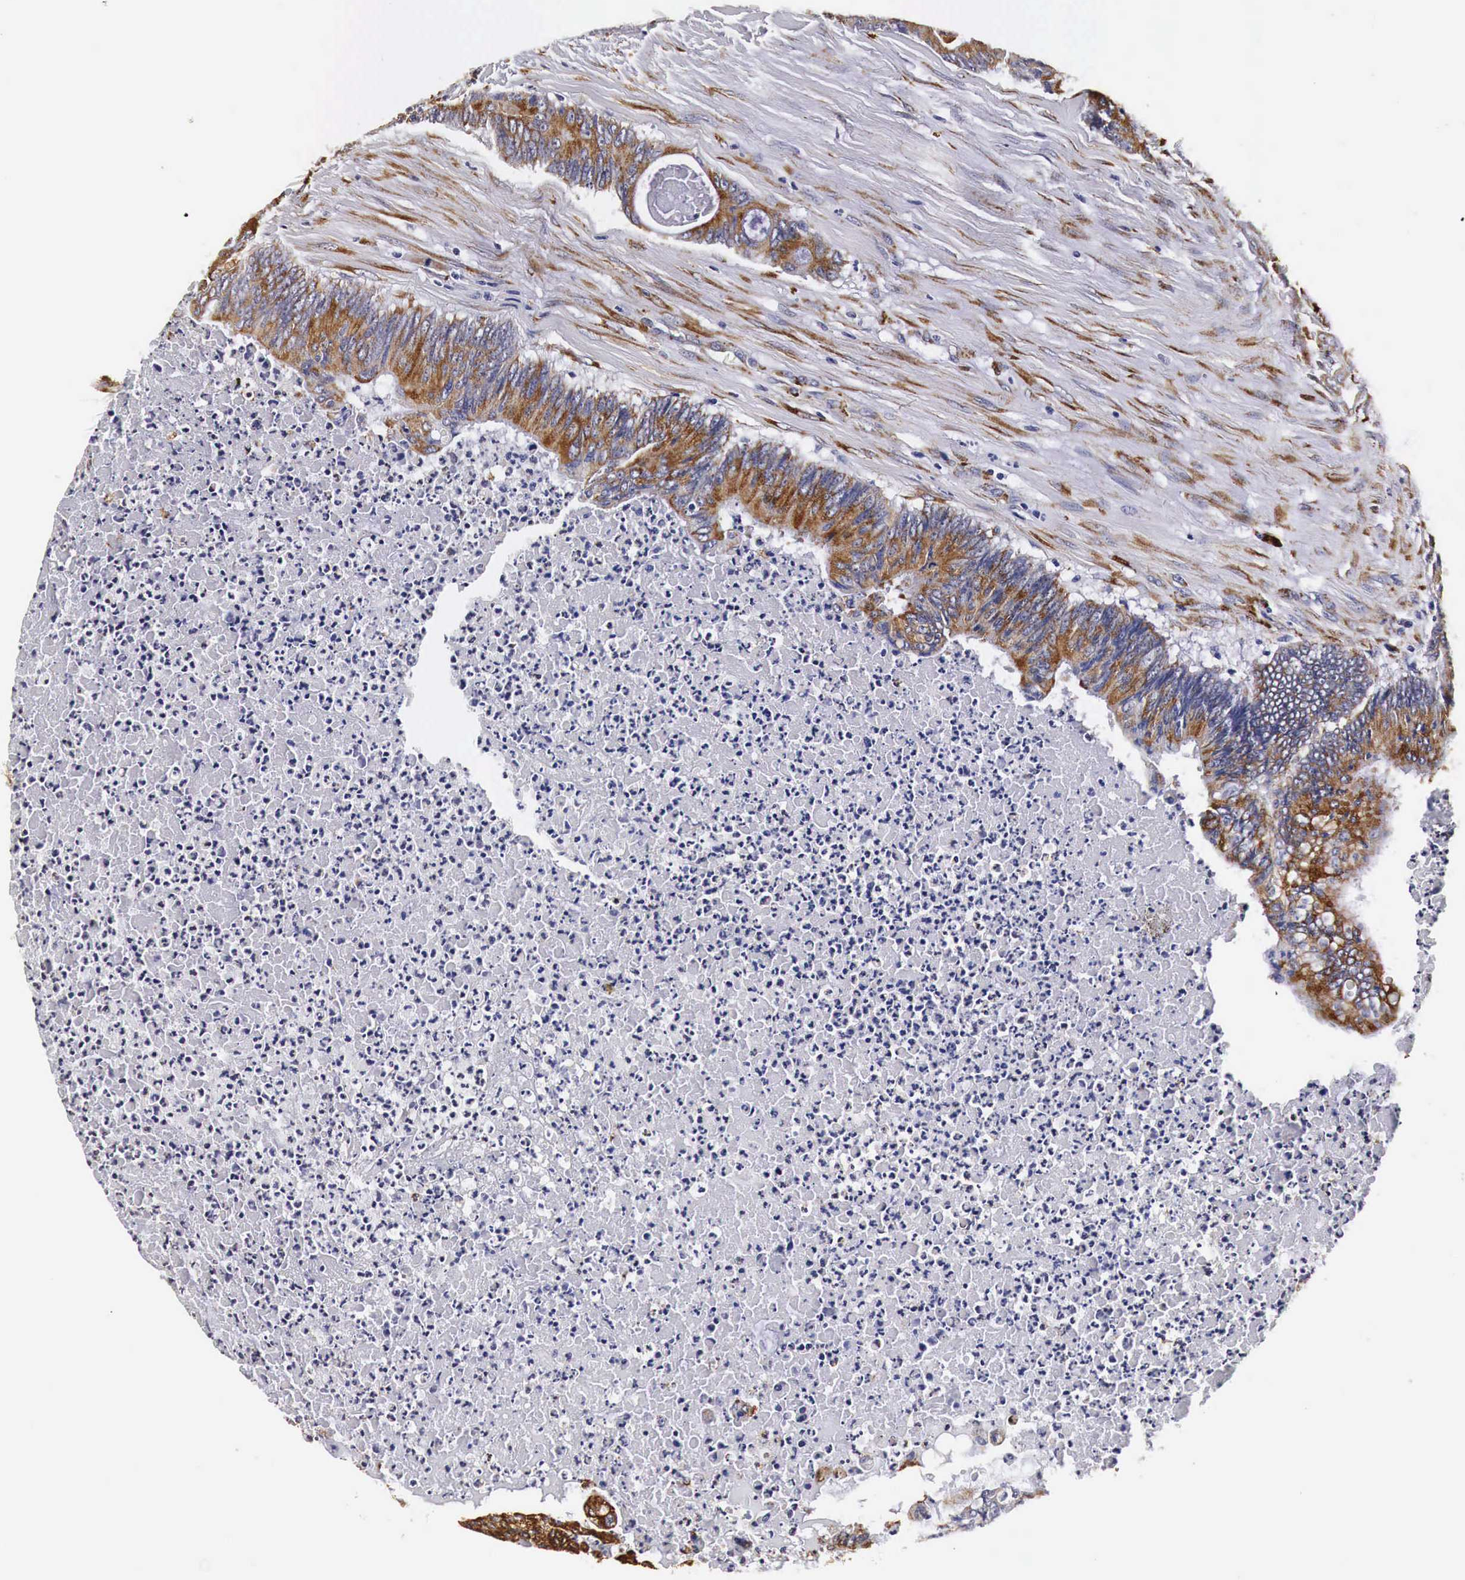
{"staining": {"intensity": "strong", "quantity": ">75%", "location": "cytoplasmic/membranous"}, "tissue": "colorectal cancer", "cell_type": "Tumor cells", "image_type": "cancer", "snomed": [{"axis": "morphology", "description": "Adenocarcinoma, NOS"}, {"axis": "topography", "description": "Colon"}], "caption": "Strong cytoplasmic/membranous protein staining is seen in approximately >75% of tumor cells in colorectal adenocarcinoma.", "gene": "CKAP4", "patient": {"sex": "male", "age": 65}}